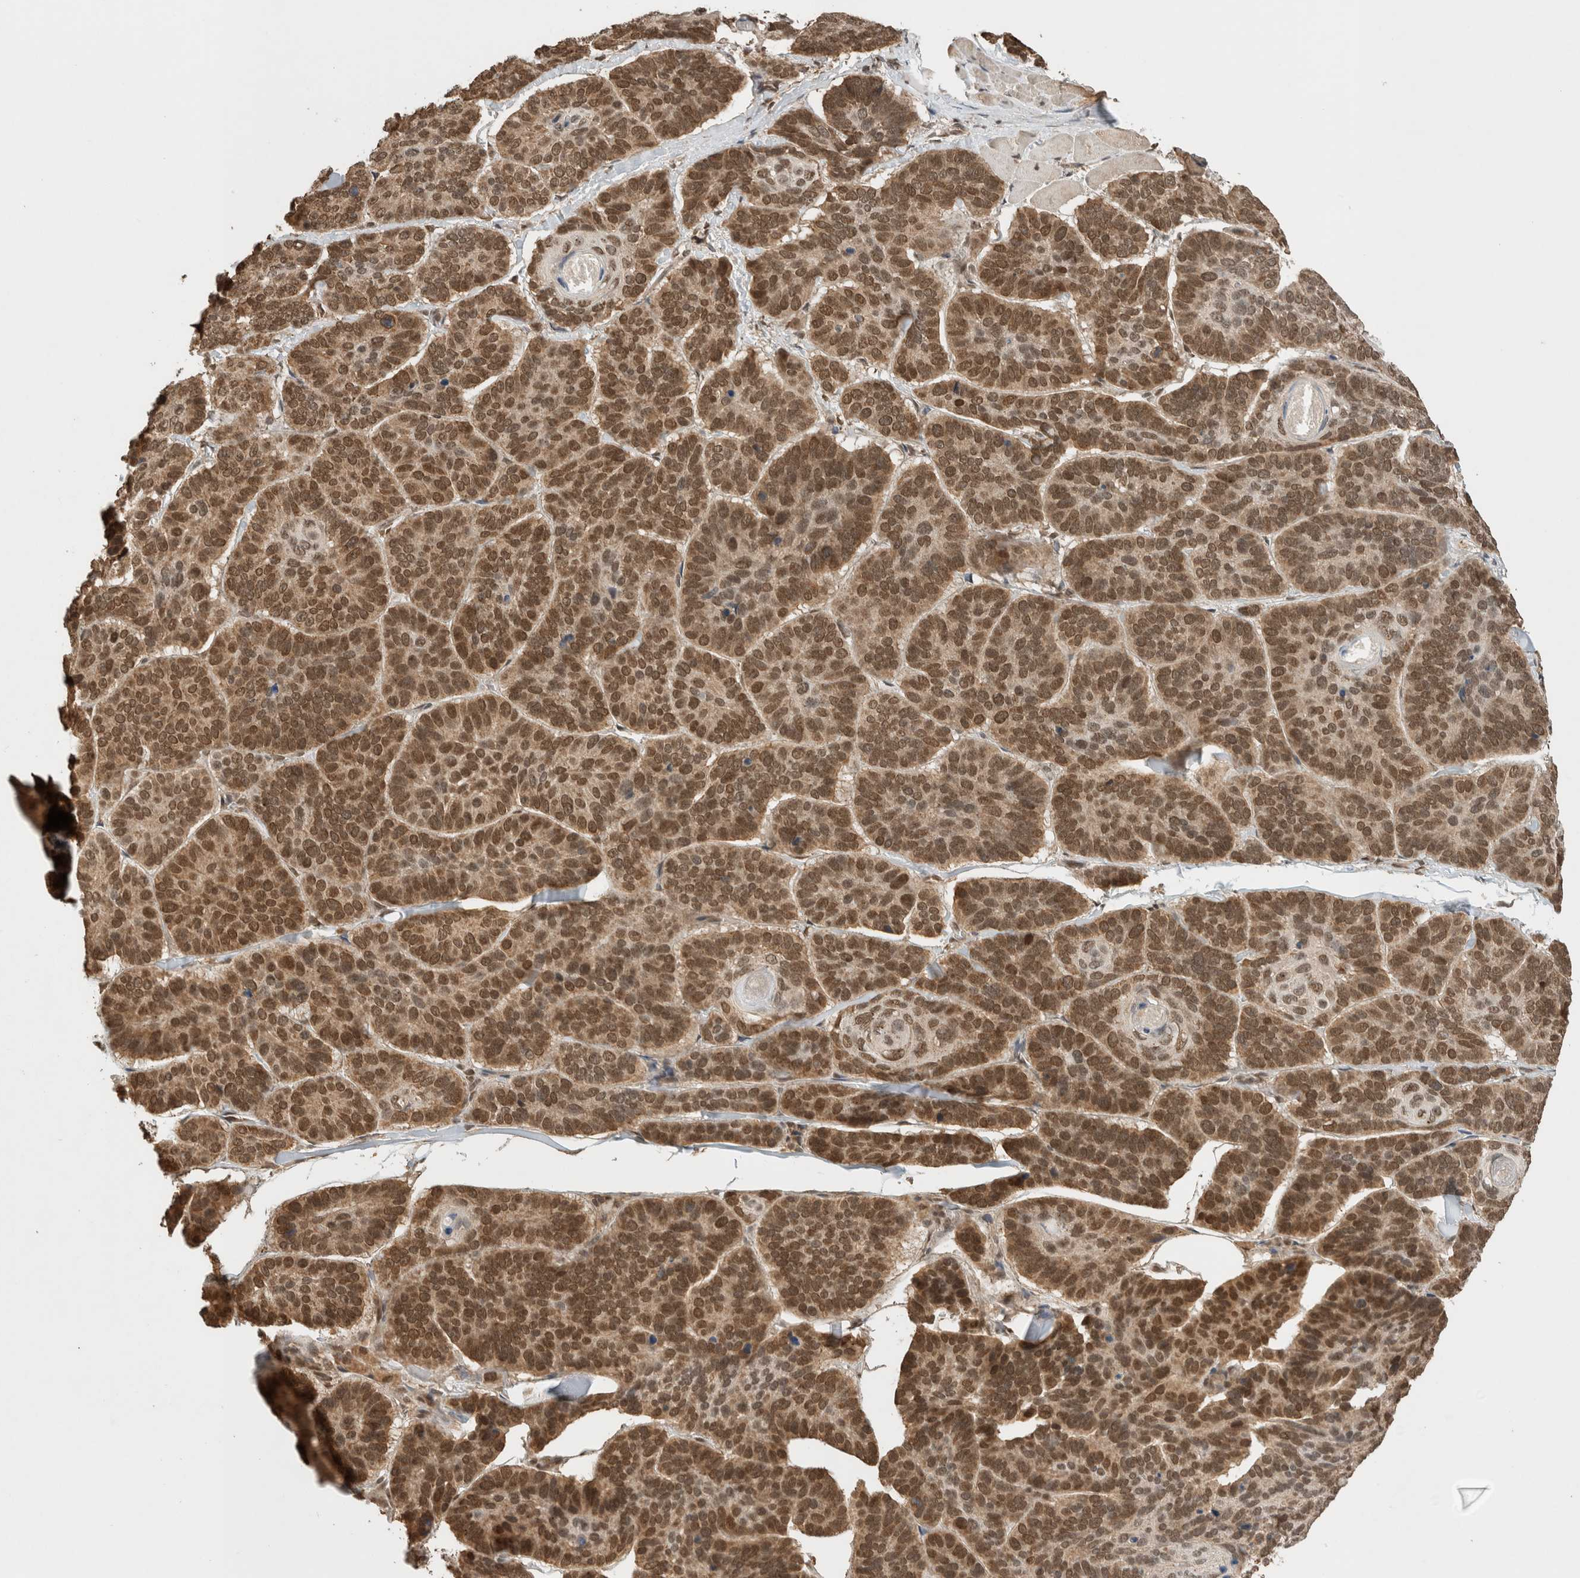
{"staining": {"intensity": "moderate", "quantity": ">75%", "location": "nuclear"}, "tissue": "skin cancer", "cell_type": "Tumor cells", "image_type": "cancer", "snomed": [{"axis": "morphology", "description": "Basal cell carcinoma"}, {"axis": "topography", "description": "Skin"}], "caption": "Immunohistochemical staining of human skin cancer exhibits medium levels of moderate nuclear protein positivity in approximately >75% of tumor cells.", "gene": "C1orf21", "patient": {"sex": "male", "age": 62}}